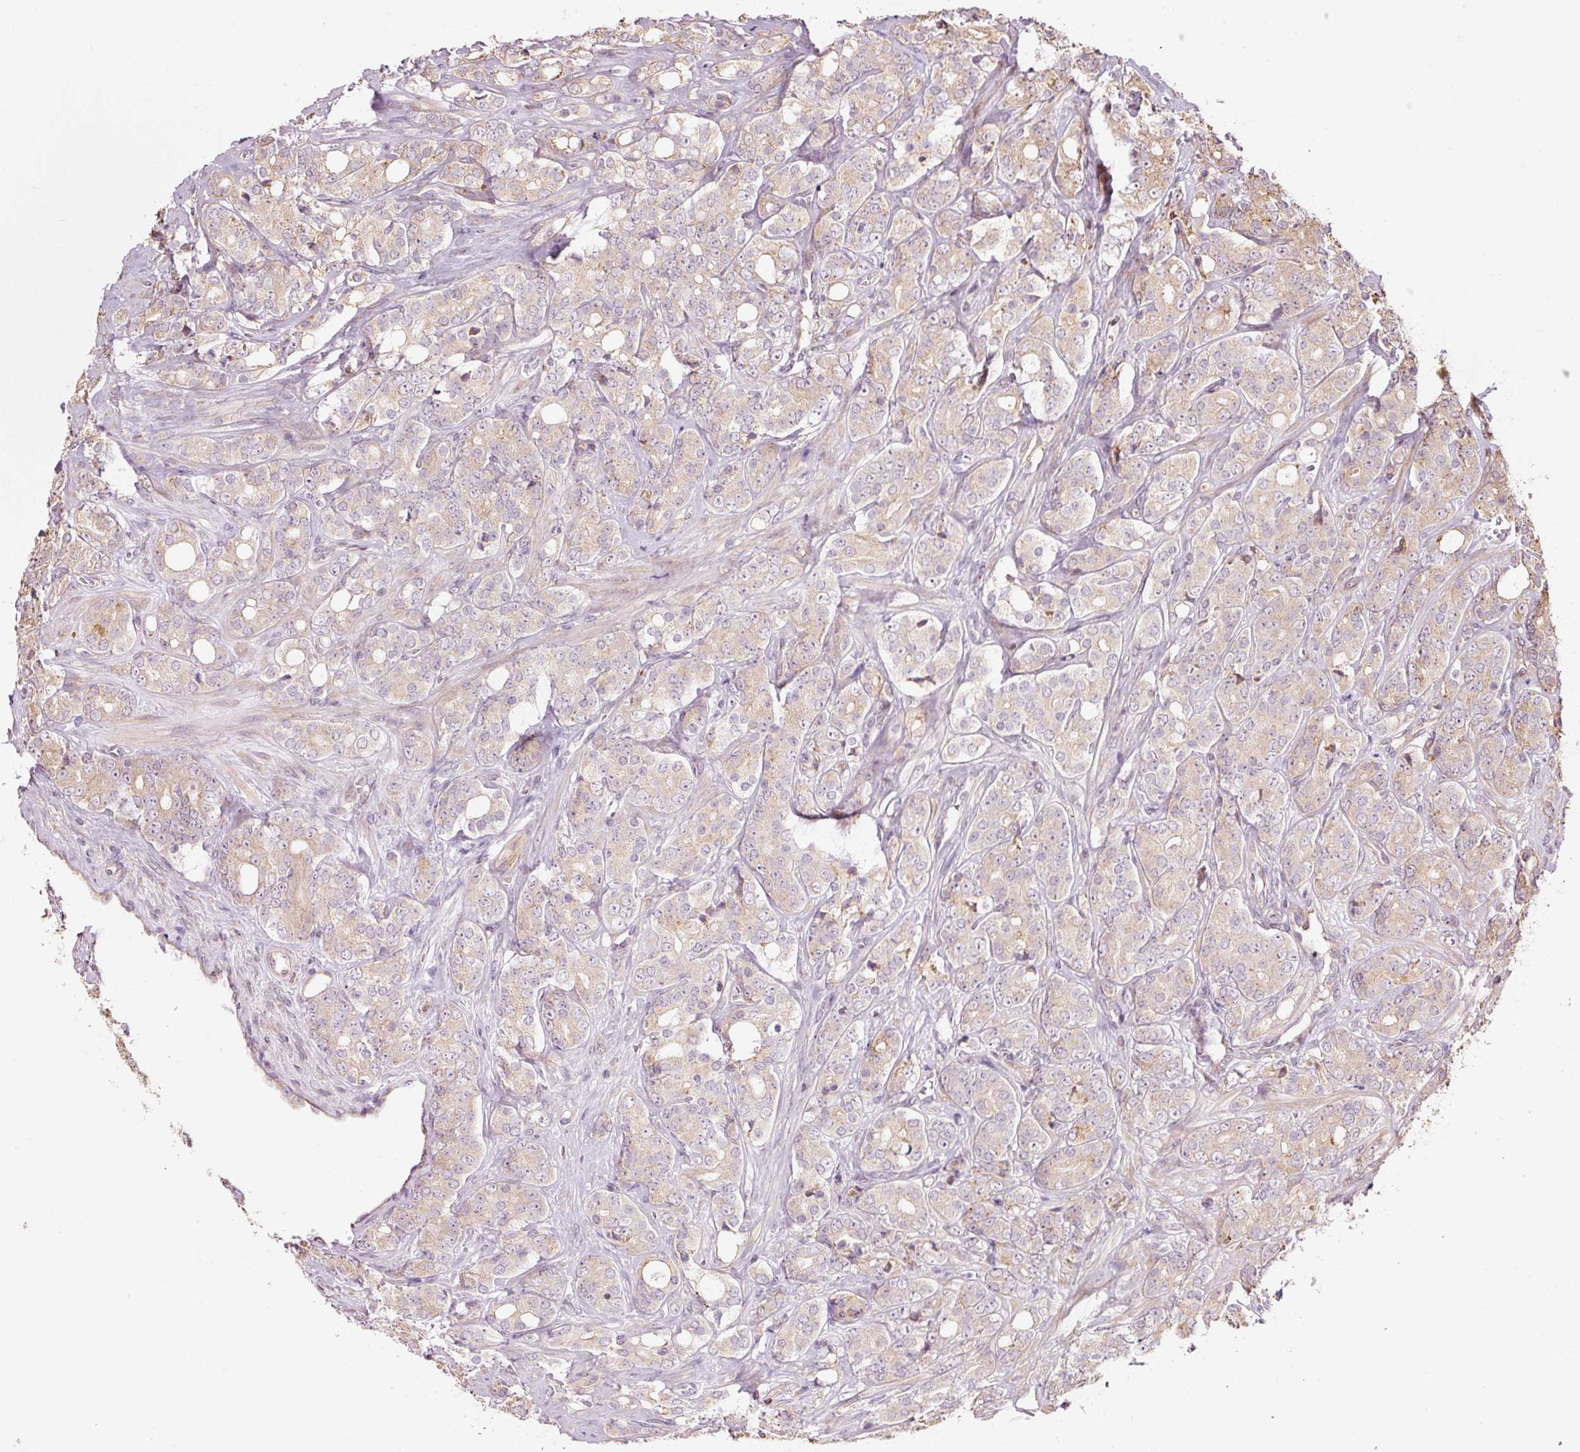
{"staining": {"intensity": "weak", "quantity": ">75%", "location": "cytoplasmic/membranous"}, "tissue": "prostate cancer", "cell_type": "Tumor cells", "image_type": "cancer", "snomed": [{"axis": "morphology", "description": "Adenocarcinoma, High grade"}, {"axis": "topography", "description": "Prostate"}], "caption": "This is an image of IHC staining of prostate cancer, which shows weak expression in the cytoplasmic/membranous of tumor cells.", "gene": "ETF1", "patient": {"sex": "male", "age": 62}}